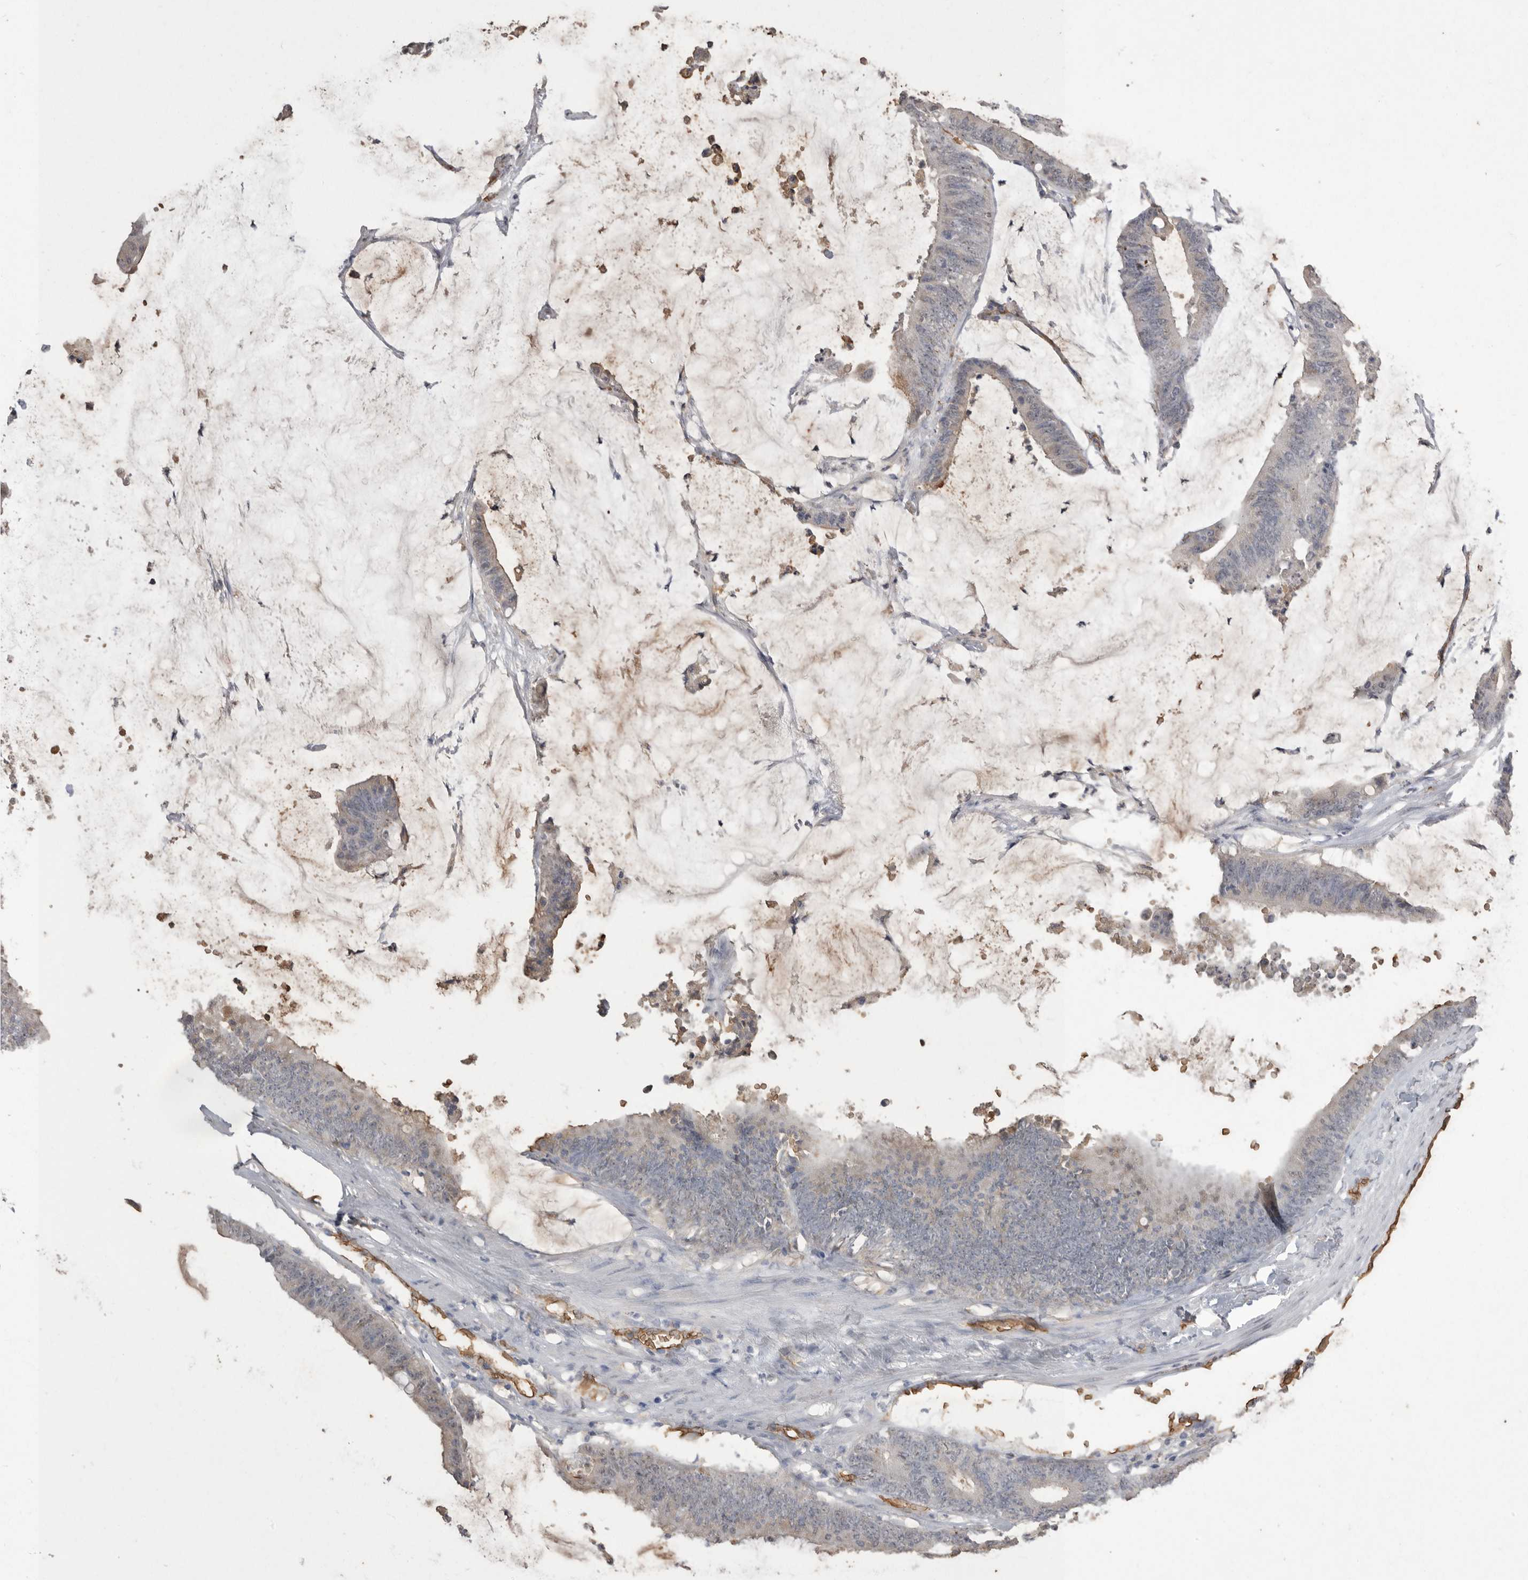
{"staining": {"intensity": "negative", "quantity": "none", "location": "none"}, "tissue": "colorectal cancer", "cell_type": "Tumor cells", "image_type": "cancer", "snomed": [{"axis": "morphology", "description": "Adenocarcinoma, NOS"}, {"axis": "topography", "description": "Rectum"}], "caption": "Protein analysis of colorectal adenocarcinoma demonstrates no significant staining in tumor cells. (Immunohistochemistry, brightfield microscopy, high magnification).", "gene": "IL27", "patient": {"sex": "female", "age": 66}}